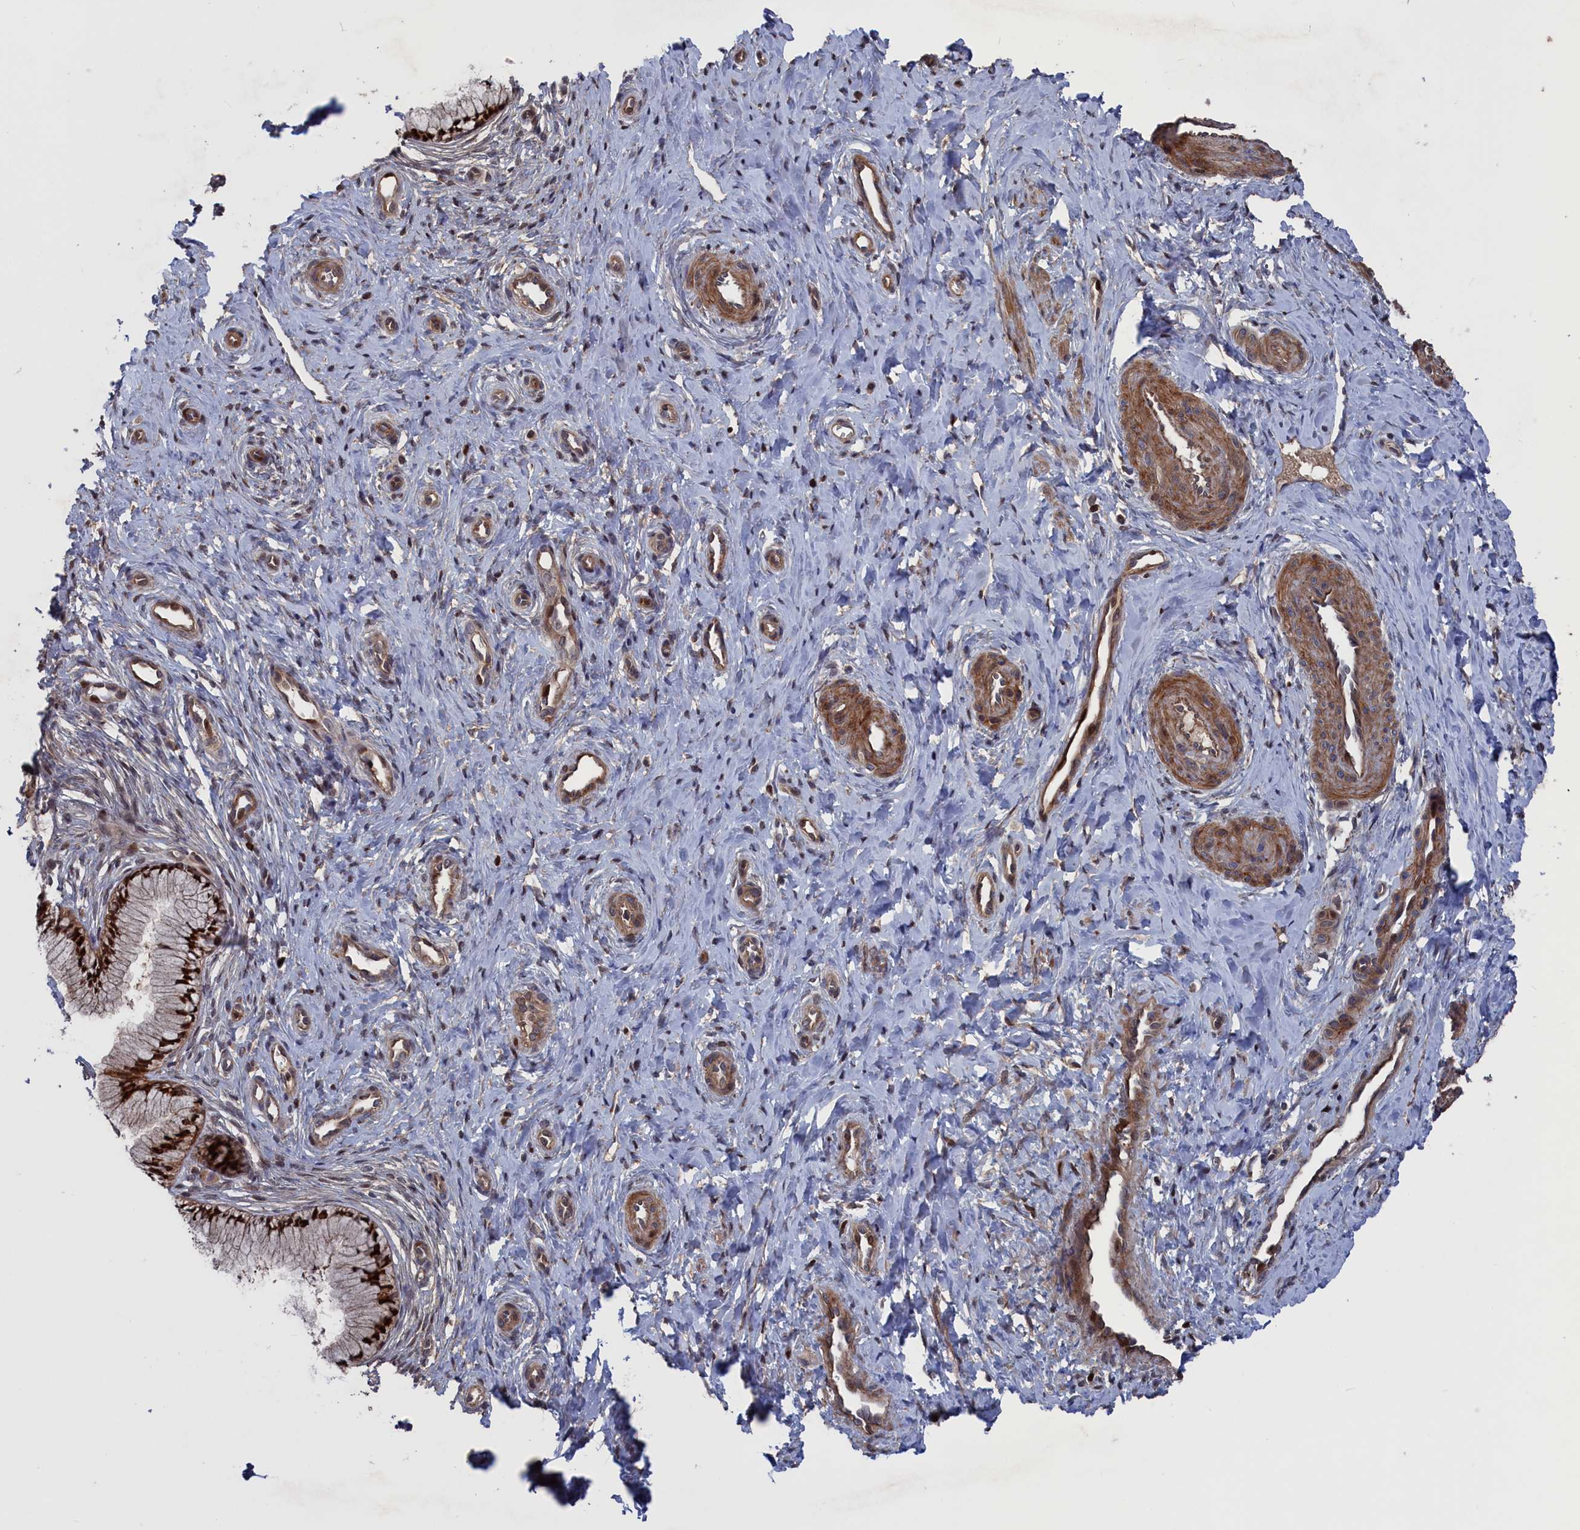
{"staining": {"intensity": "strong", "quantity": ">75%", "location": "cytoplasmic/membranous,nuclear"}, "tissue": "cervix", "cell_type": "Glandular cells", "image_type": "normal", "snomed": [{"axis": "morphology", "description": "Normal tissue, NOS"}, {"axis": "topography", "description": "Cervix"}], "caption": "Protein staining of benign cervix shows strong cytoplasmic/membranous,nuclear positivity in approximately >75% of glandular cells.", "gene": "PLA2G15", "patient": {"sex": "female", "age": 36}}